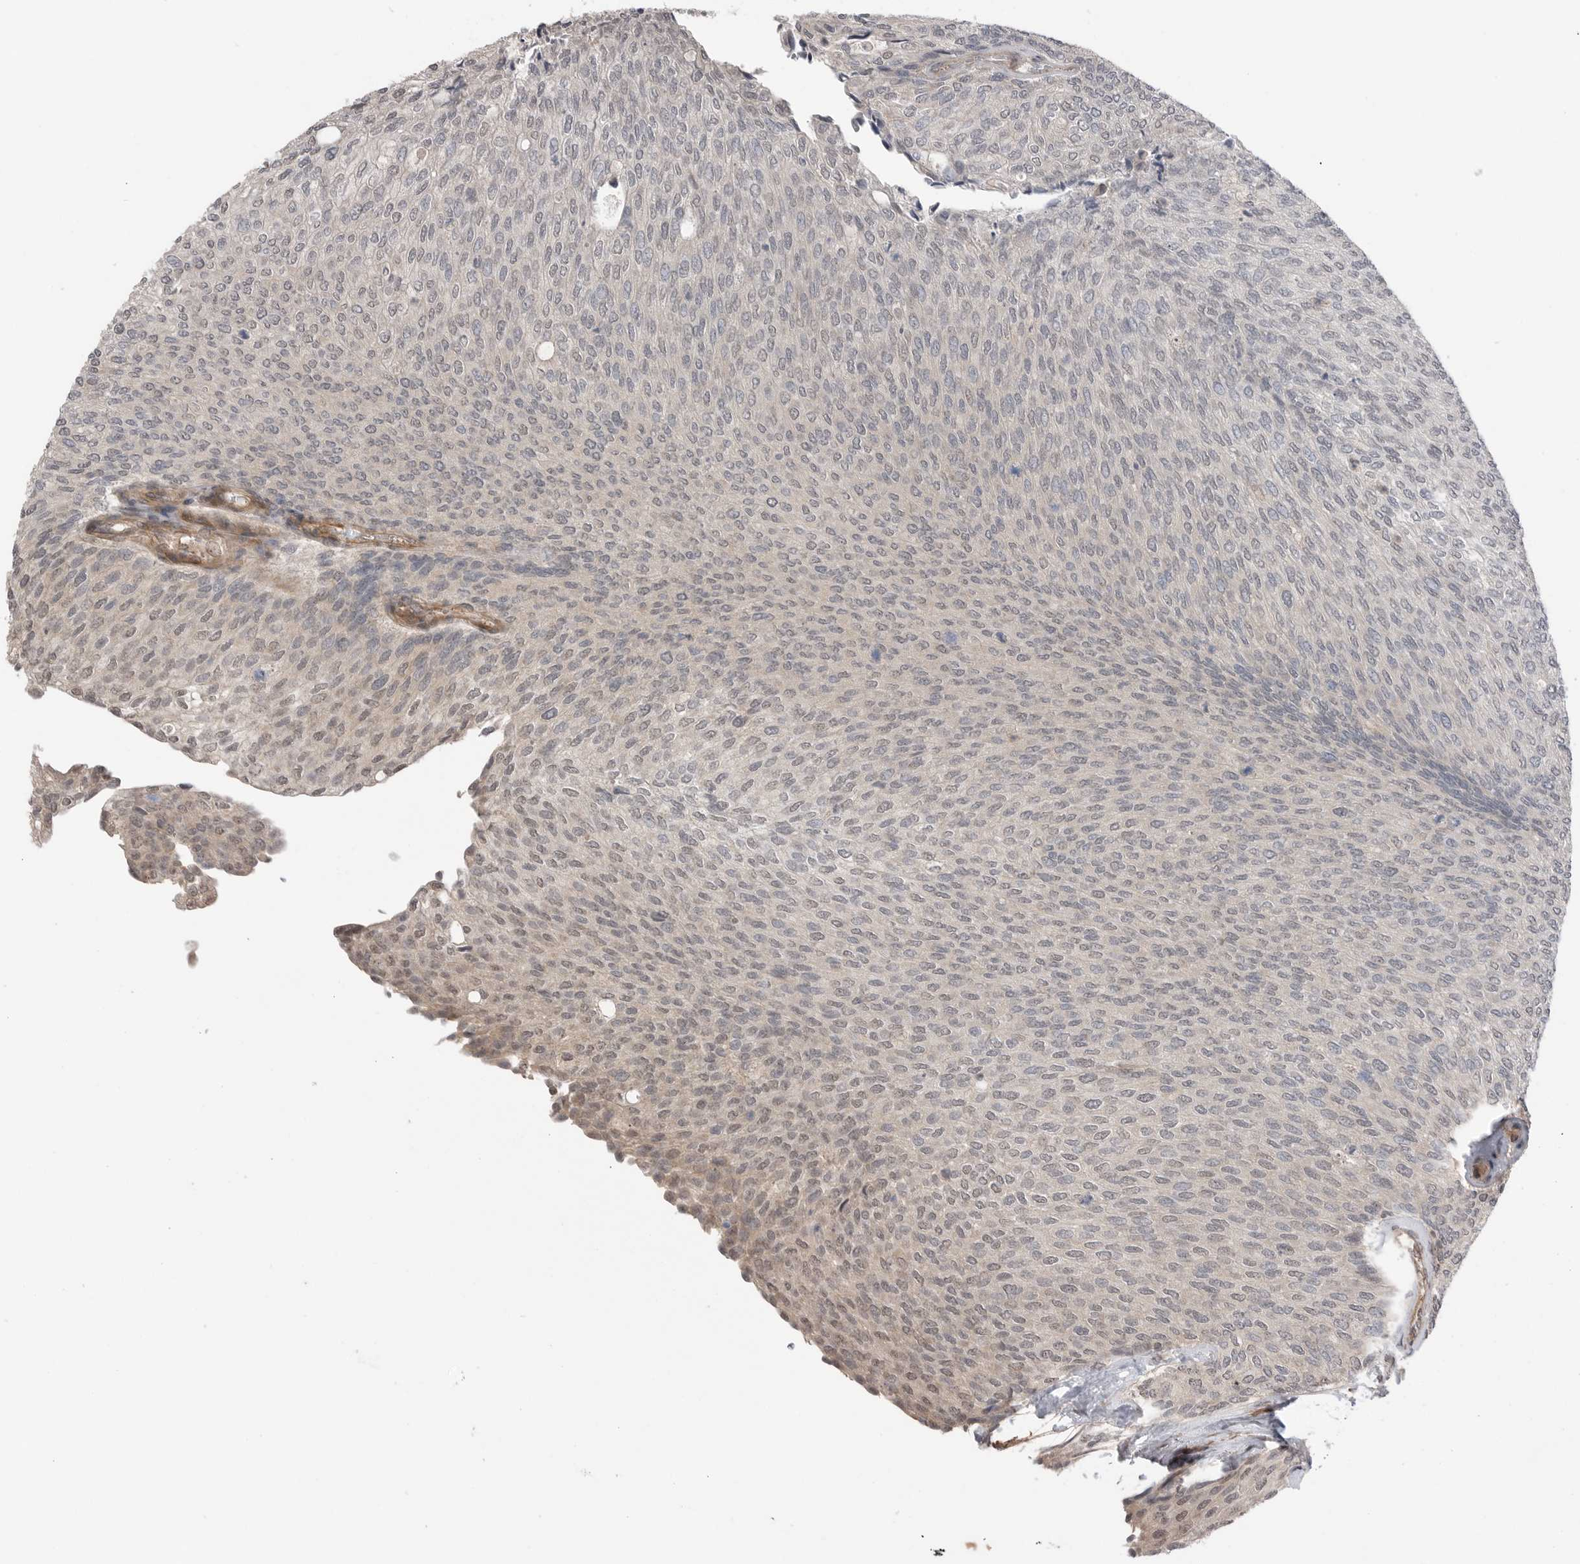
{"staining": {"intensity": "negative", "quantity": "none", "location": "none"}, "tissue": "urothelial cancer", "cell_type": "Tumor cells", "image_type": "cancer", "snomed": [{"axis": "morphology", "description": "Urothelial carcinoma, Low grade"}, {"axis": "topography", "description": "Urinary bladder"}], "caption": "The image demonstrates no significant staining in tumor cells of urothelial cancer.", "gene": "PEAK1", "patient": {"sex": "female", "age": 79}}